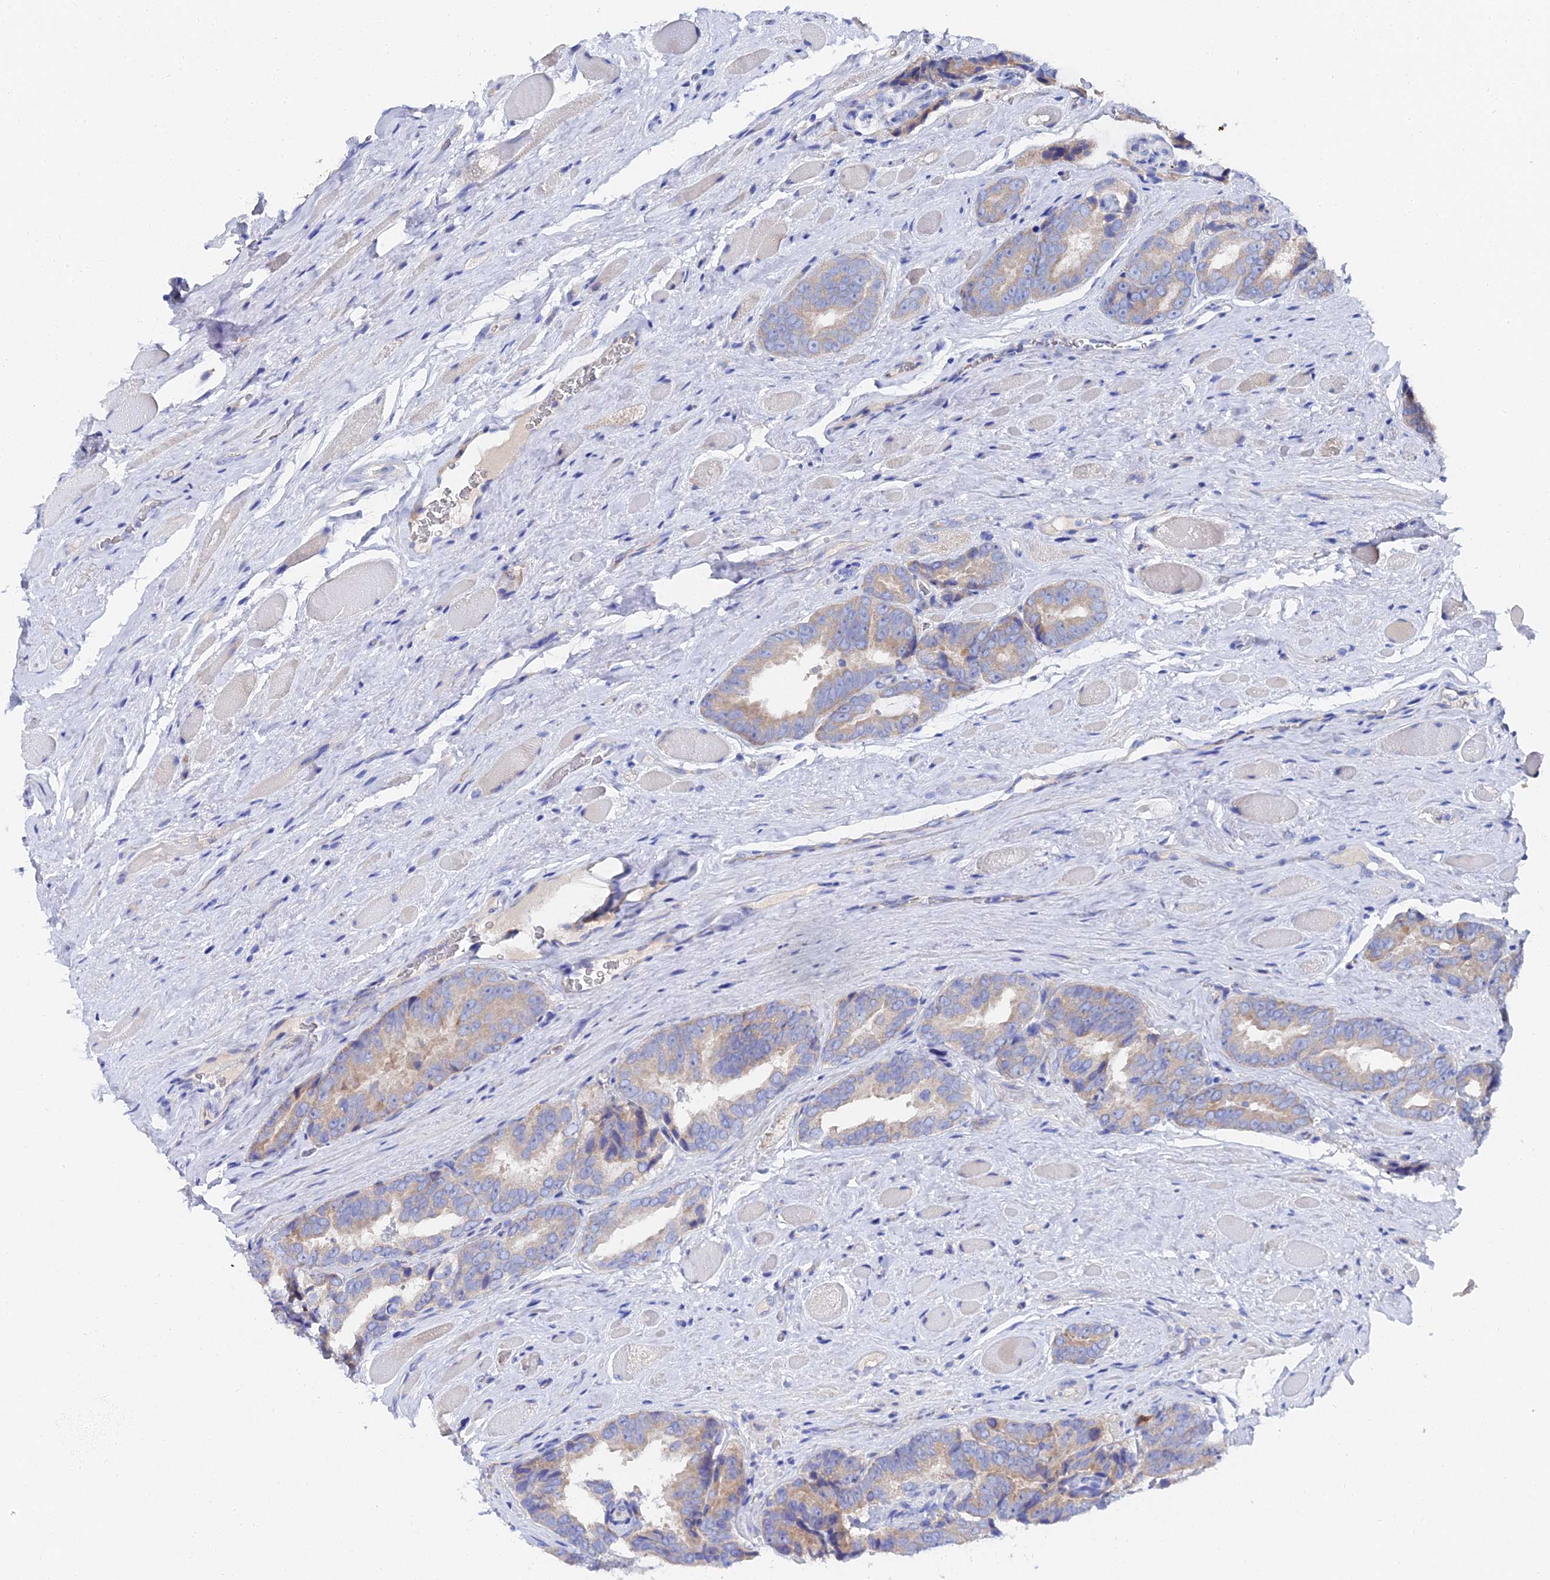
{"staining": {"intensity": "weak", "quantity": ">75%", "location": "cytoplasmic/membranous"}, "tissue": "prostate cancer", "cell_type": "Tumor cells", "image_type": "cancer", "snomed": [{"axis": "morphology", "description": "Adenocarcinoma, High grade"}, {"axis": "topography", "description": "Prostate"}], "caption": "This is an image of IHC staining of adenocarcinoma (high-grade) (prostate), which shows weak positivity in the cytoplasmic/membranous of tumor cells.", "gene": "PTTG1", "patient": {"sex": "male", "age": 72}}